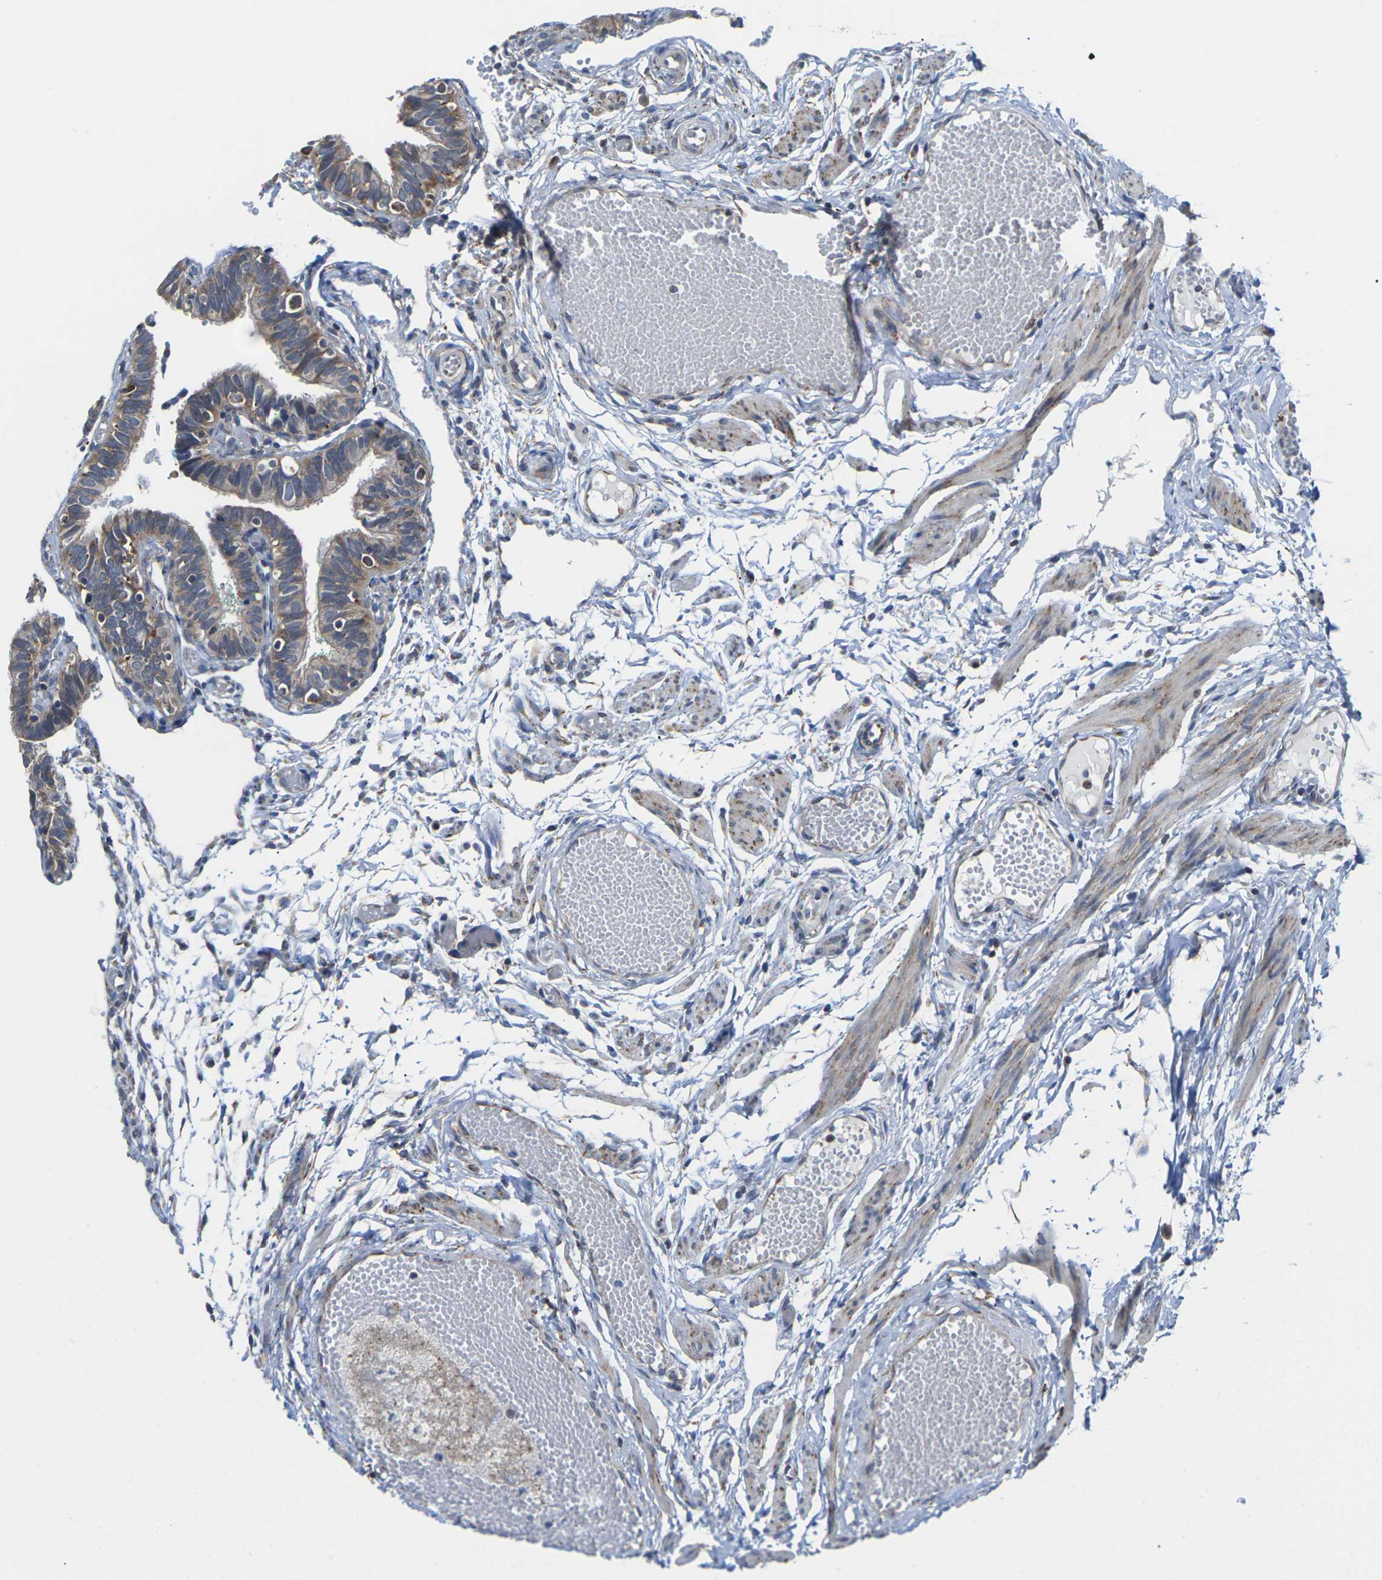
{"staining": {"intensity": "moderate", "quantity": ">75%", "location": "cytoplasmic/membranous"}, "tissue": "fallopian tube", "cell_type": "Glandular cells", "image_type": "normal", "snomed": [{"axis": "morphology", "description": "Normal tissue, NOS"}, {"axis": "topography", "description": "Fallopian tube"}], "caption": "About >75% of glandular cells in normal fallopian tube exhibit moderate cytoplasmic/membranous protein expression as visualized by brown immunohistochemical staining.", "gene": "PDZK1IP1", "patient": {"sex": "female", "age": 46}}